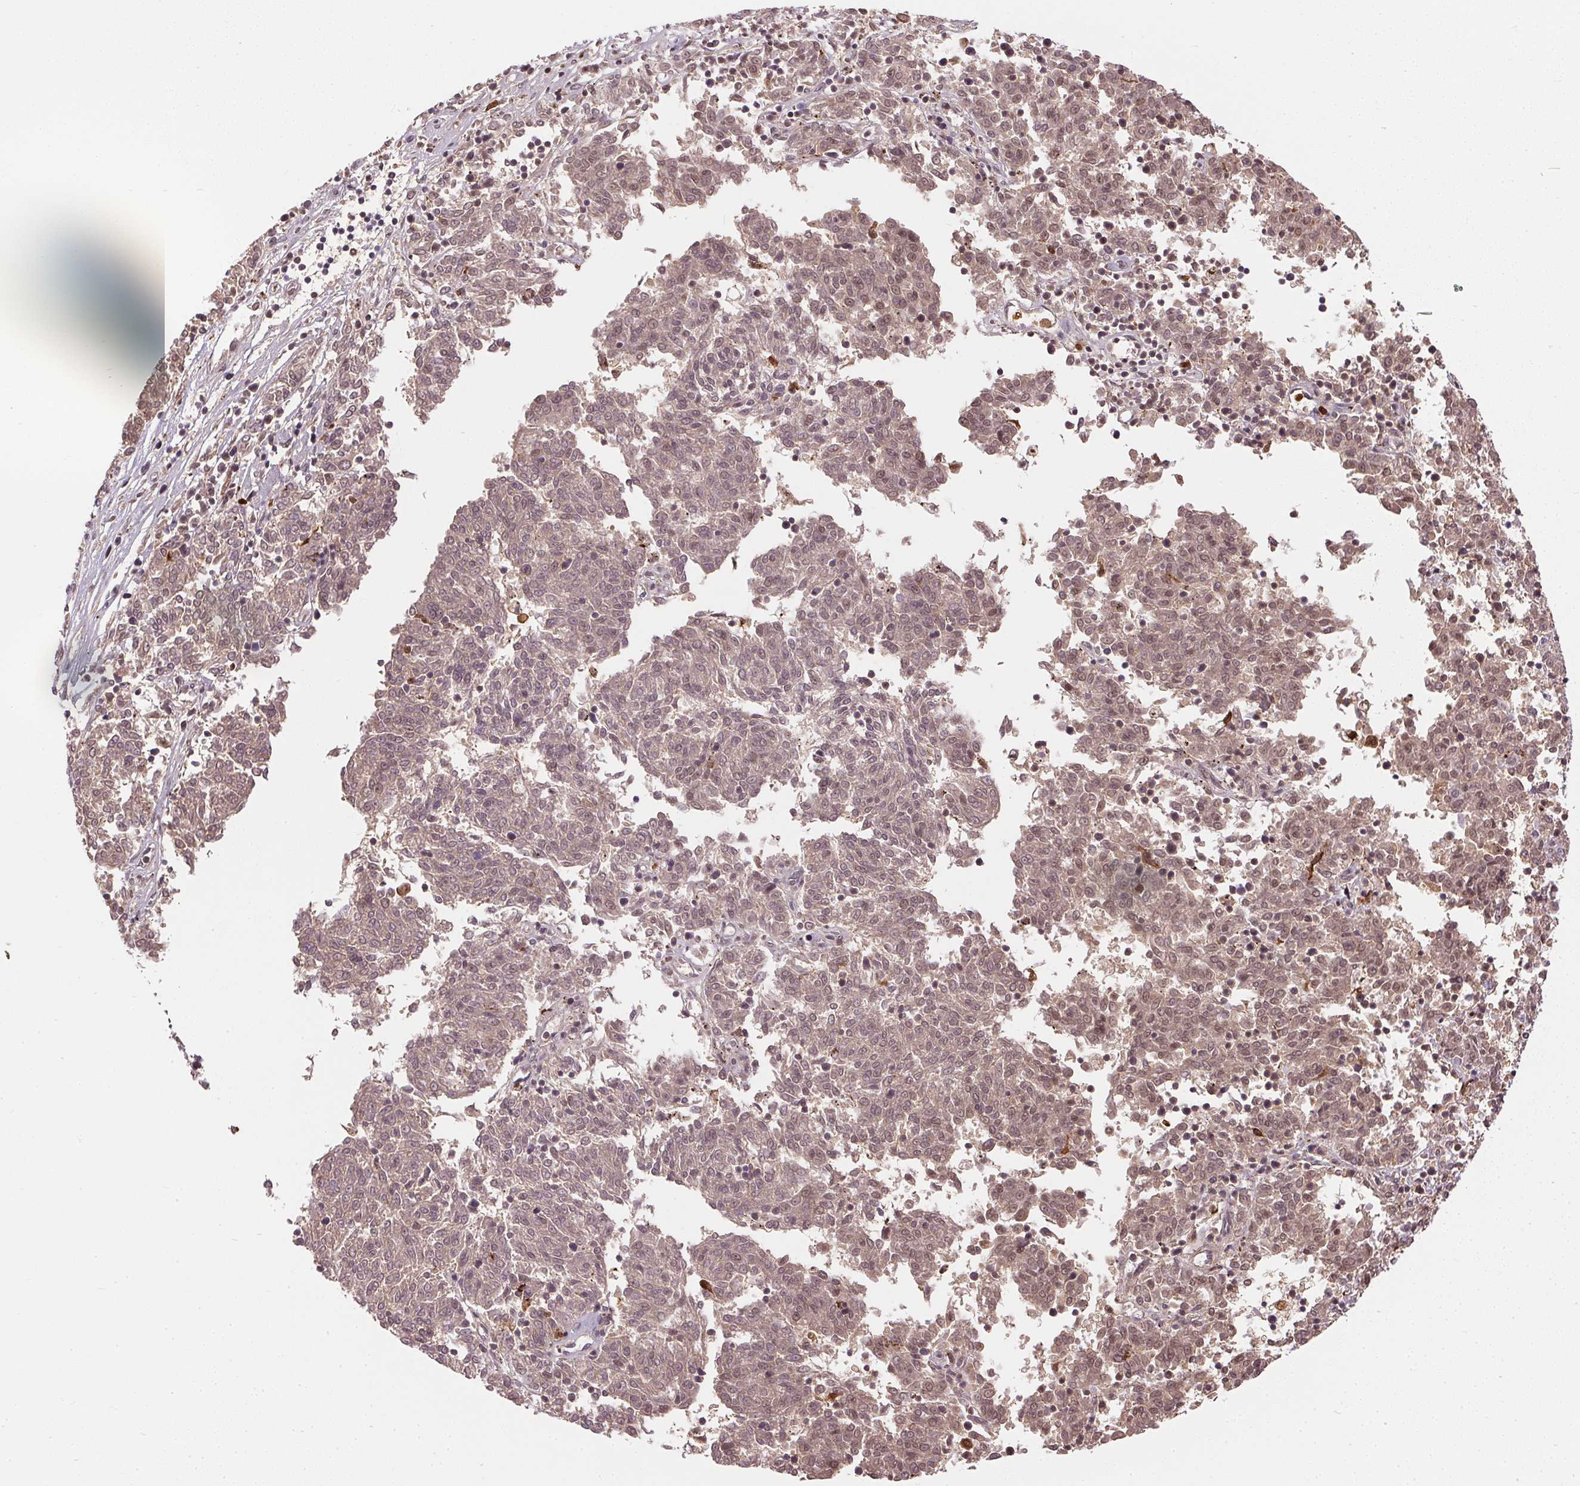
{"staining": {"intensity": "weak", "quantity": ">75%", "location": "nuclear"}, "tissue": "melanoma", "cell_type": "Tumor cells", "image_type": "cancer", "snomed": [{"axis": "morphology", "description": "Malignant melanoma, NOS"}, {"axis": "topography", "description": "Skin"}], "caption": "Melanoma stained for a protein (brown) shows weak nuclear positive expression in about >75% of tumor cells.", "gene": "ORM1", "patient": {"sex": "female", "age": 72}}